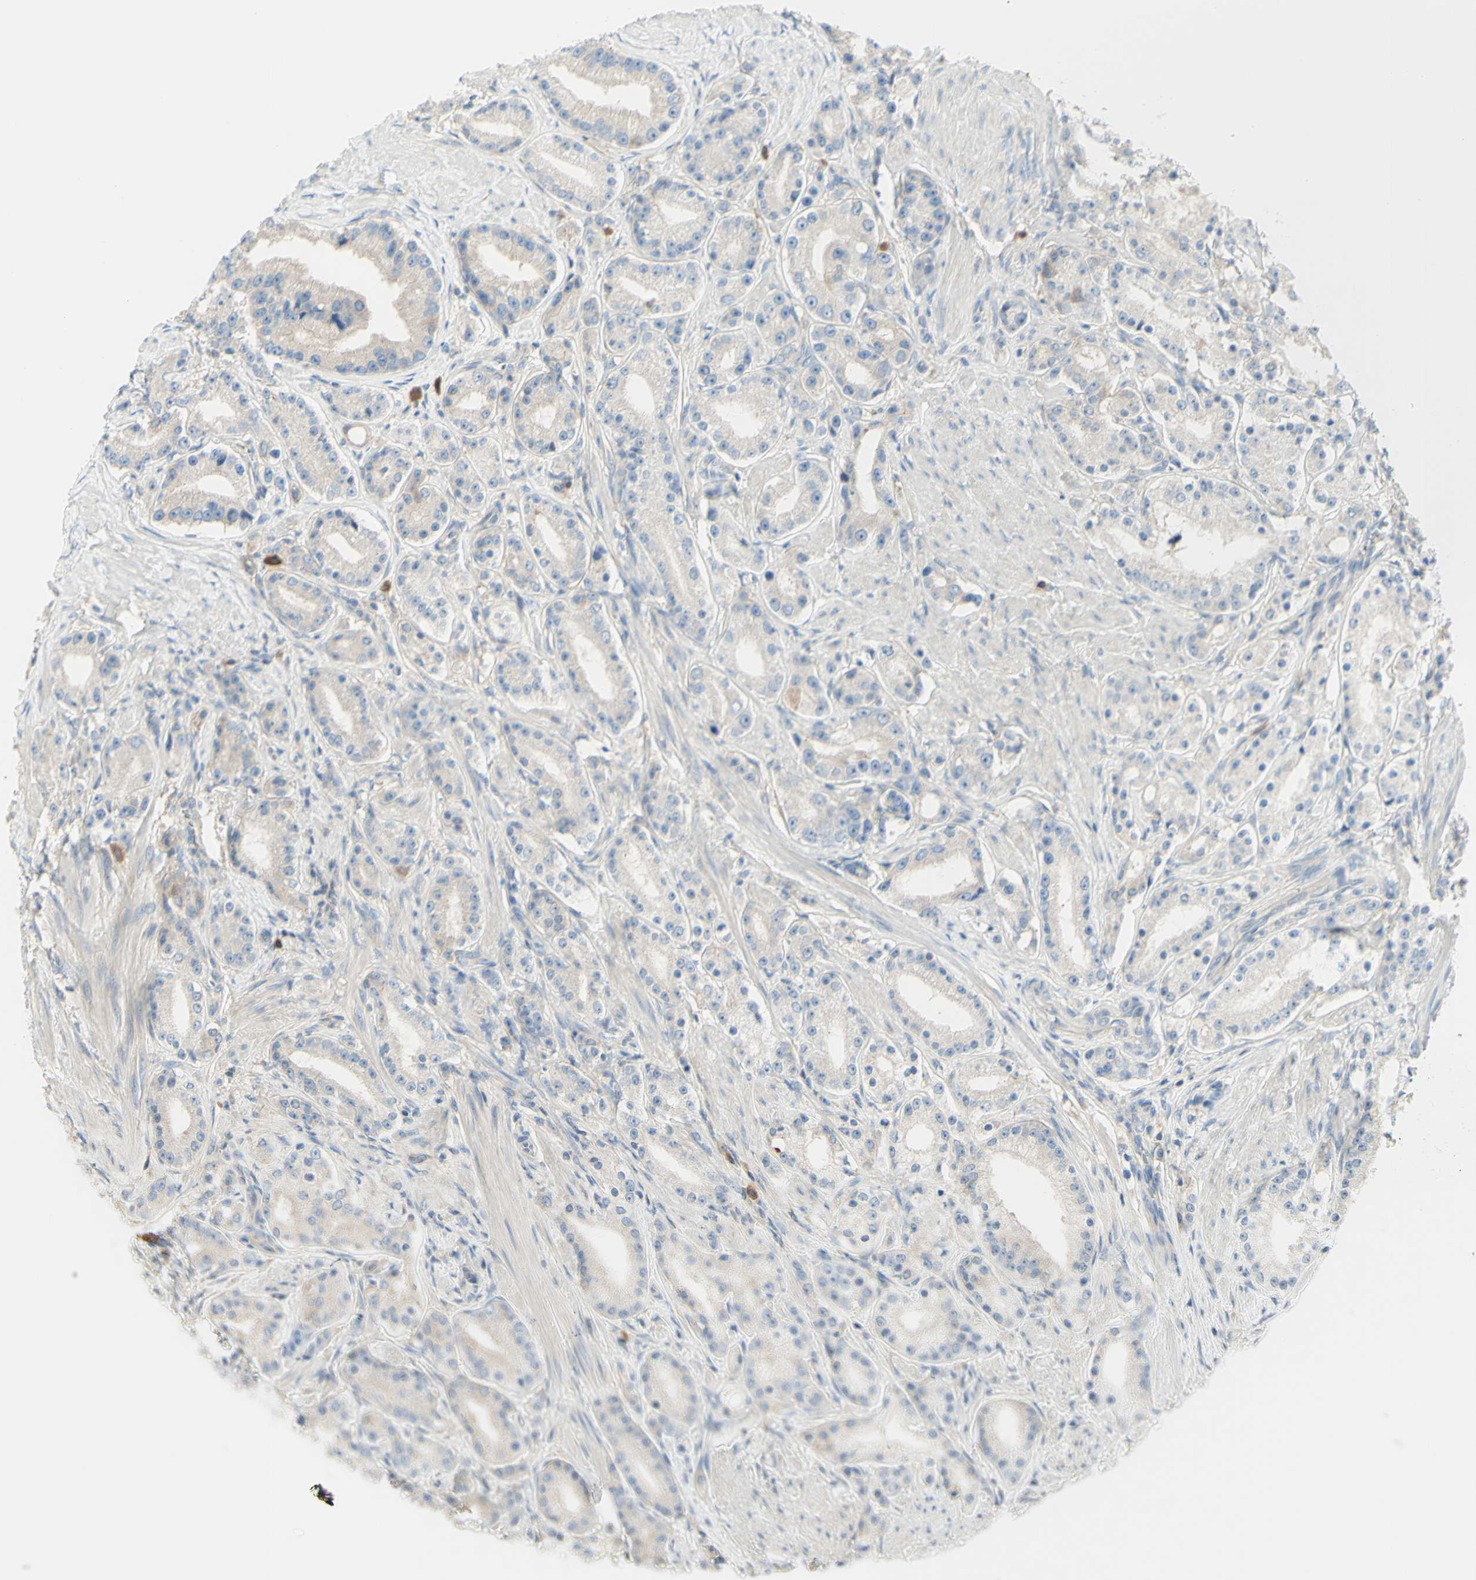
{"staining": {"intensity": "negative", "quantity": "none", "location": "none"}, "tissue": "prostate cancer", "cell_type": "Tumor cells", "image_type": "cancer", "snomed": [{"axis": "morphology", "description": "Adenocarcinoma, Low grade"}, {"axis": "topography", "description": "Prostate"}], "caption": "Prostate cancer stained for a protein using immunohistochemistry (IHC) shows no positivity tumor cells.", "gene": "MTM1", "patient": {"sex": "male", "age": 63}}